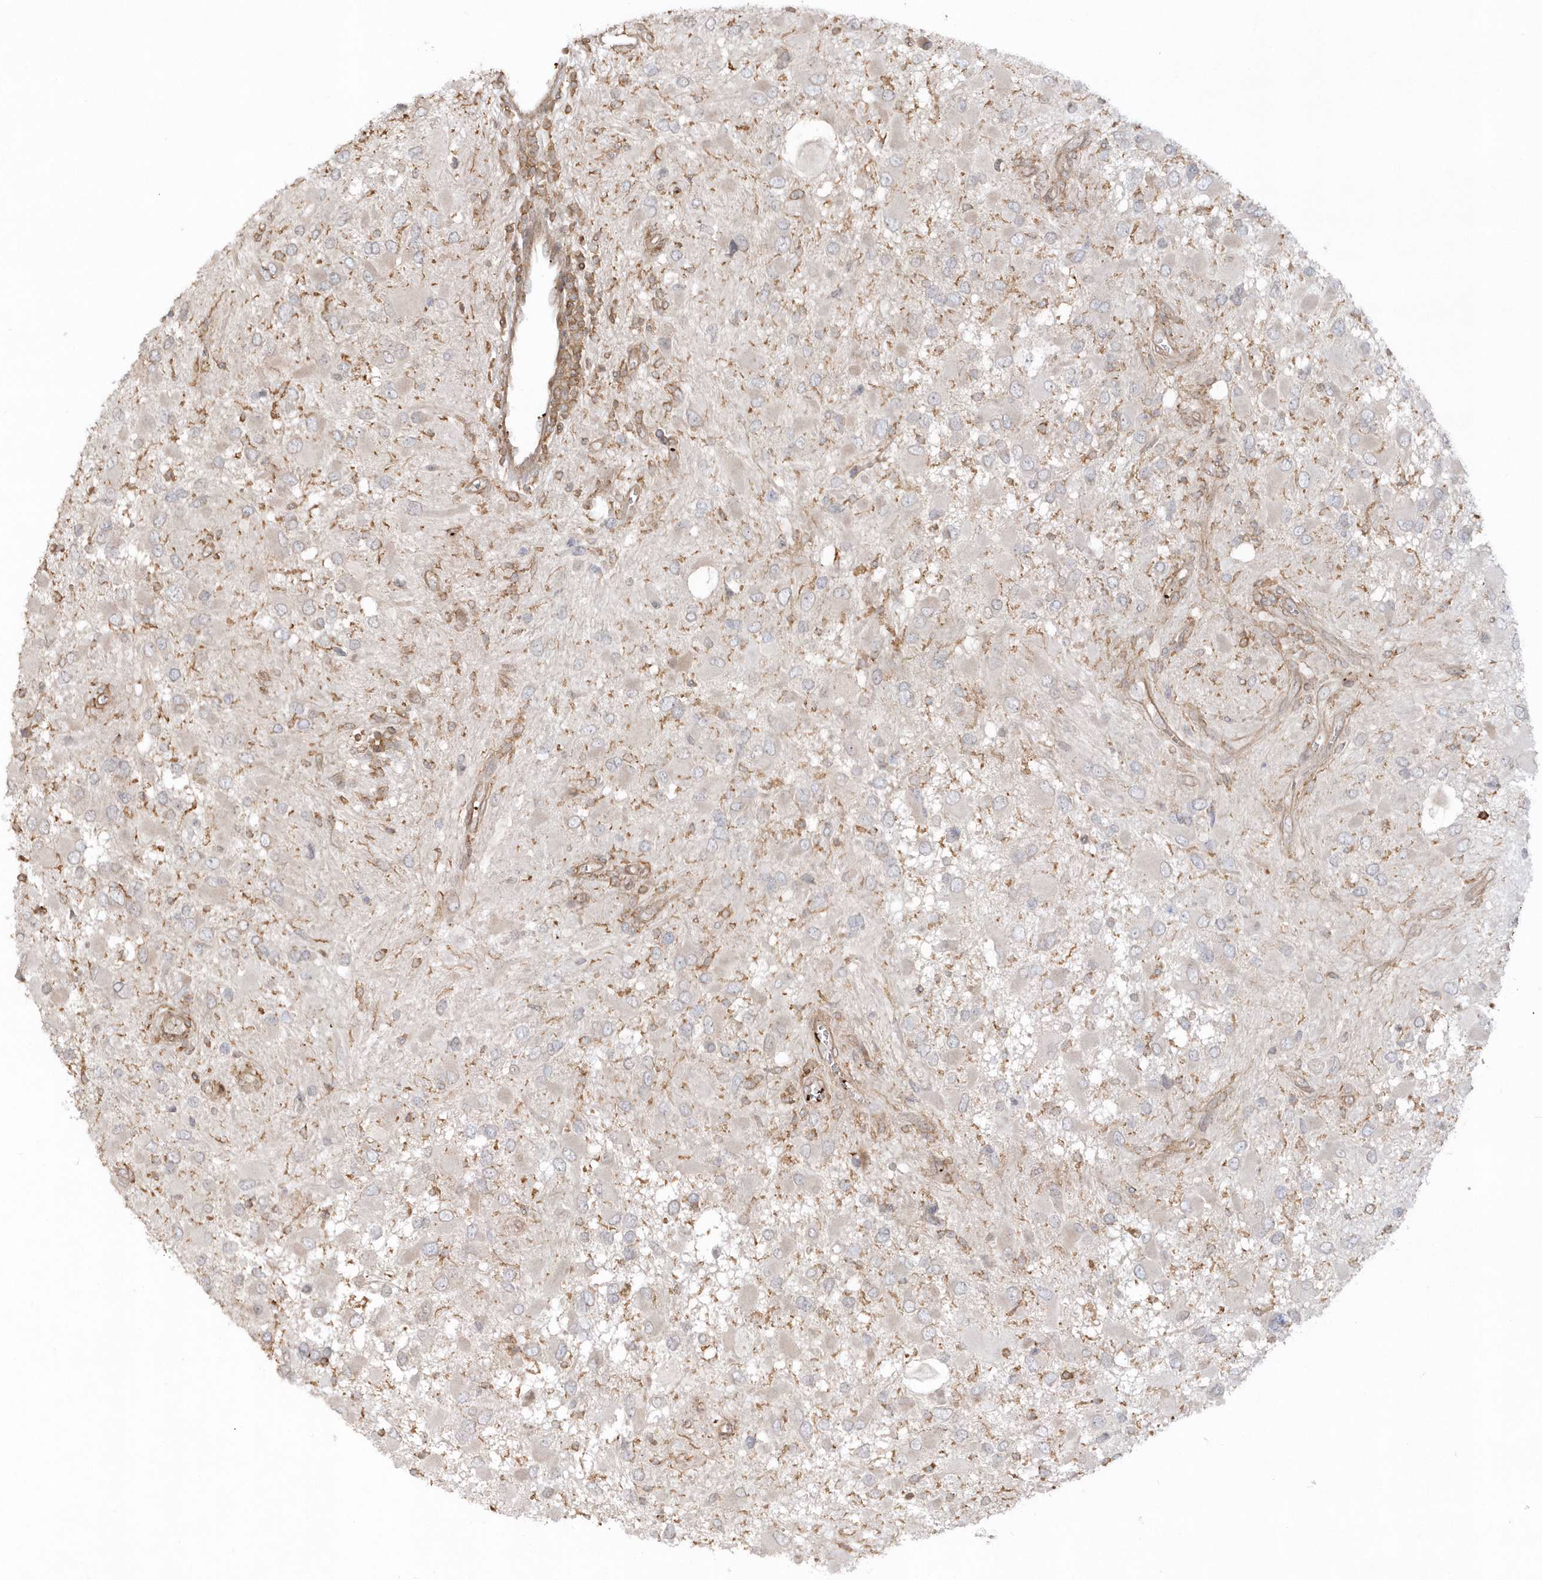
{"staining": {"intensity": "negative", "quantity": "none", "location": "none"}, "tissue": "glioma", "cell_type": "Tumor cells", "image_type": "cancer", "snomed": [{"axis": "morphology", "description": "Glioma, malignant, High grade"}, {"axis": "topography", "description": "Brain"}], "caption": "Tumor cells are negative for brown protein staining in high-grade glioma (malignant). The staining is performed using DAB (3,3'-diaminobenzidine) brown chromogen with nuclei counter-stained in using hematoxylin.", "gene": "BSN", "patient": {"sex": "male", "age": 53}}